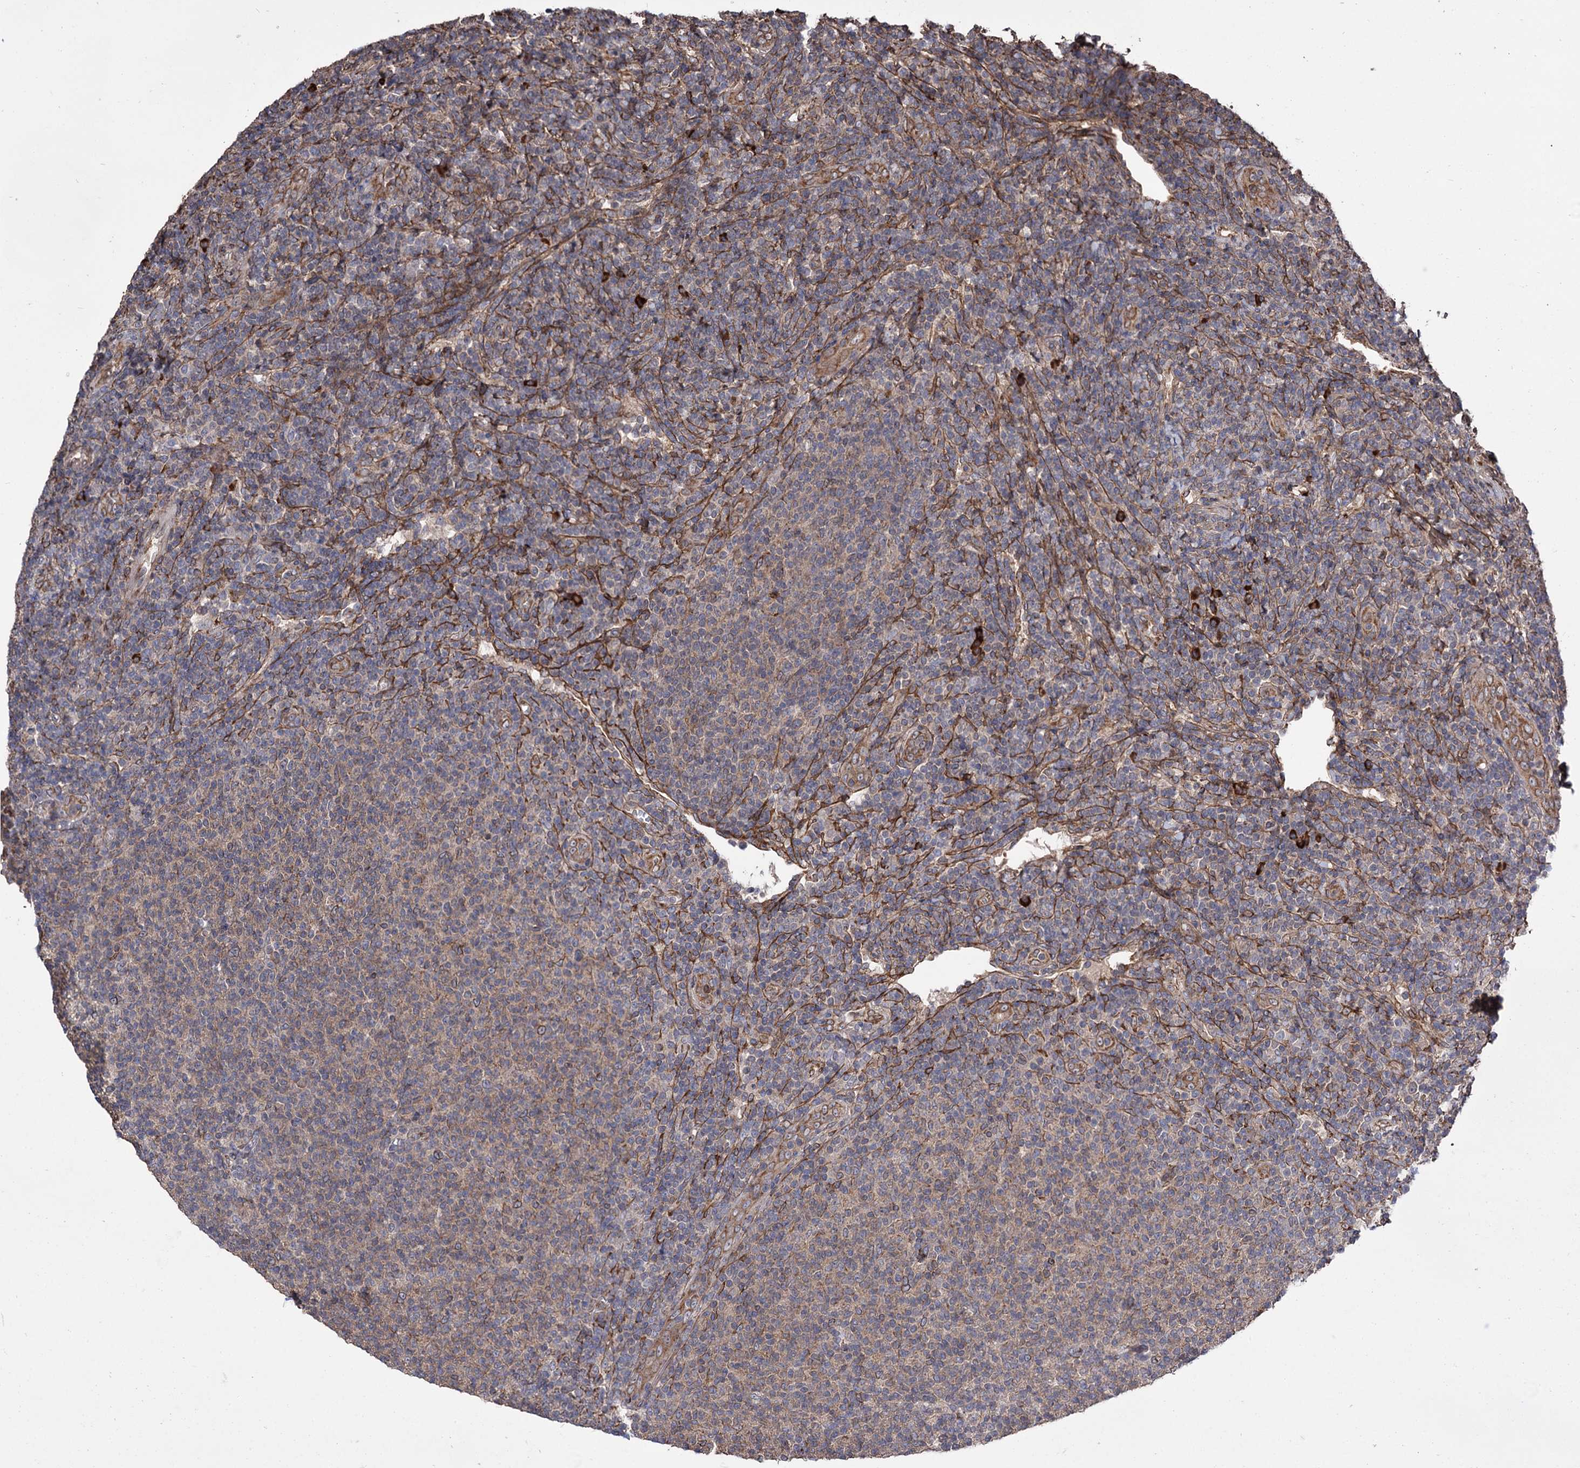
{"staining": {"intensity": "moderate", "quantity": "25%-75%", "location": "cytoplasmic/membranous"}, "tissue": "lymphoma", "cell_type": "Tumor cells", "image_type": "cancer", "snomed": [{"axis": "morphology", "description": "Malignant lymphoma, non-Hodgkin's type, Low grade"}, {"axis": "topography", "description": "Lymph node"}], "caption": "Approximately 25%-75% of tumor cells in low-grade malignant lymphoma, non-Hodgkin's type reveal moderate cytoplasmic/membranous protein staining as visualized by brown immunohistochemical staining.", "gene": "CDAN1", "patient": {"sex": "male", "age": 66}}